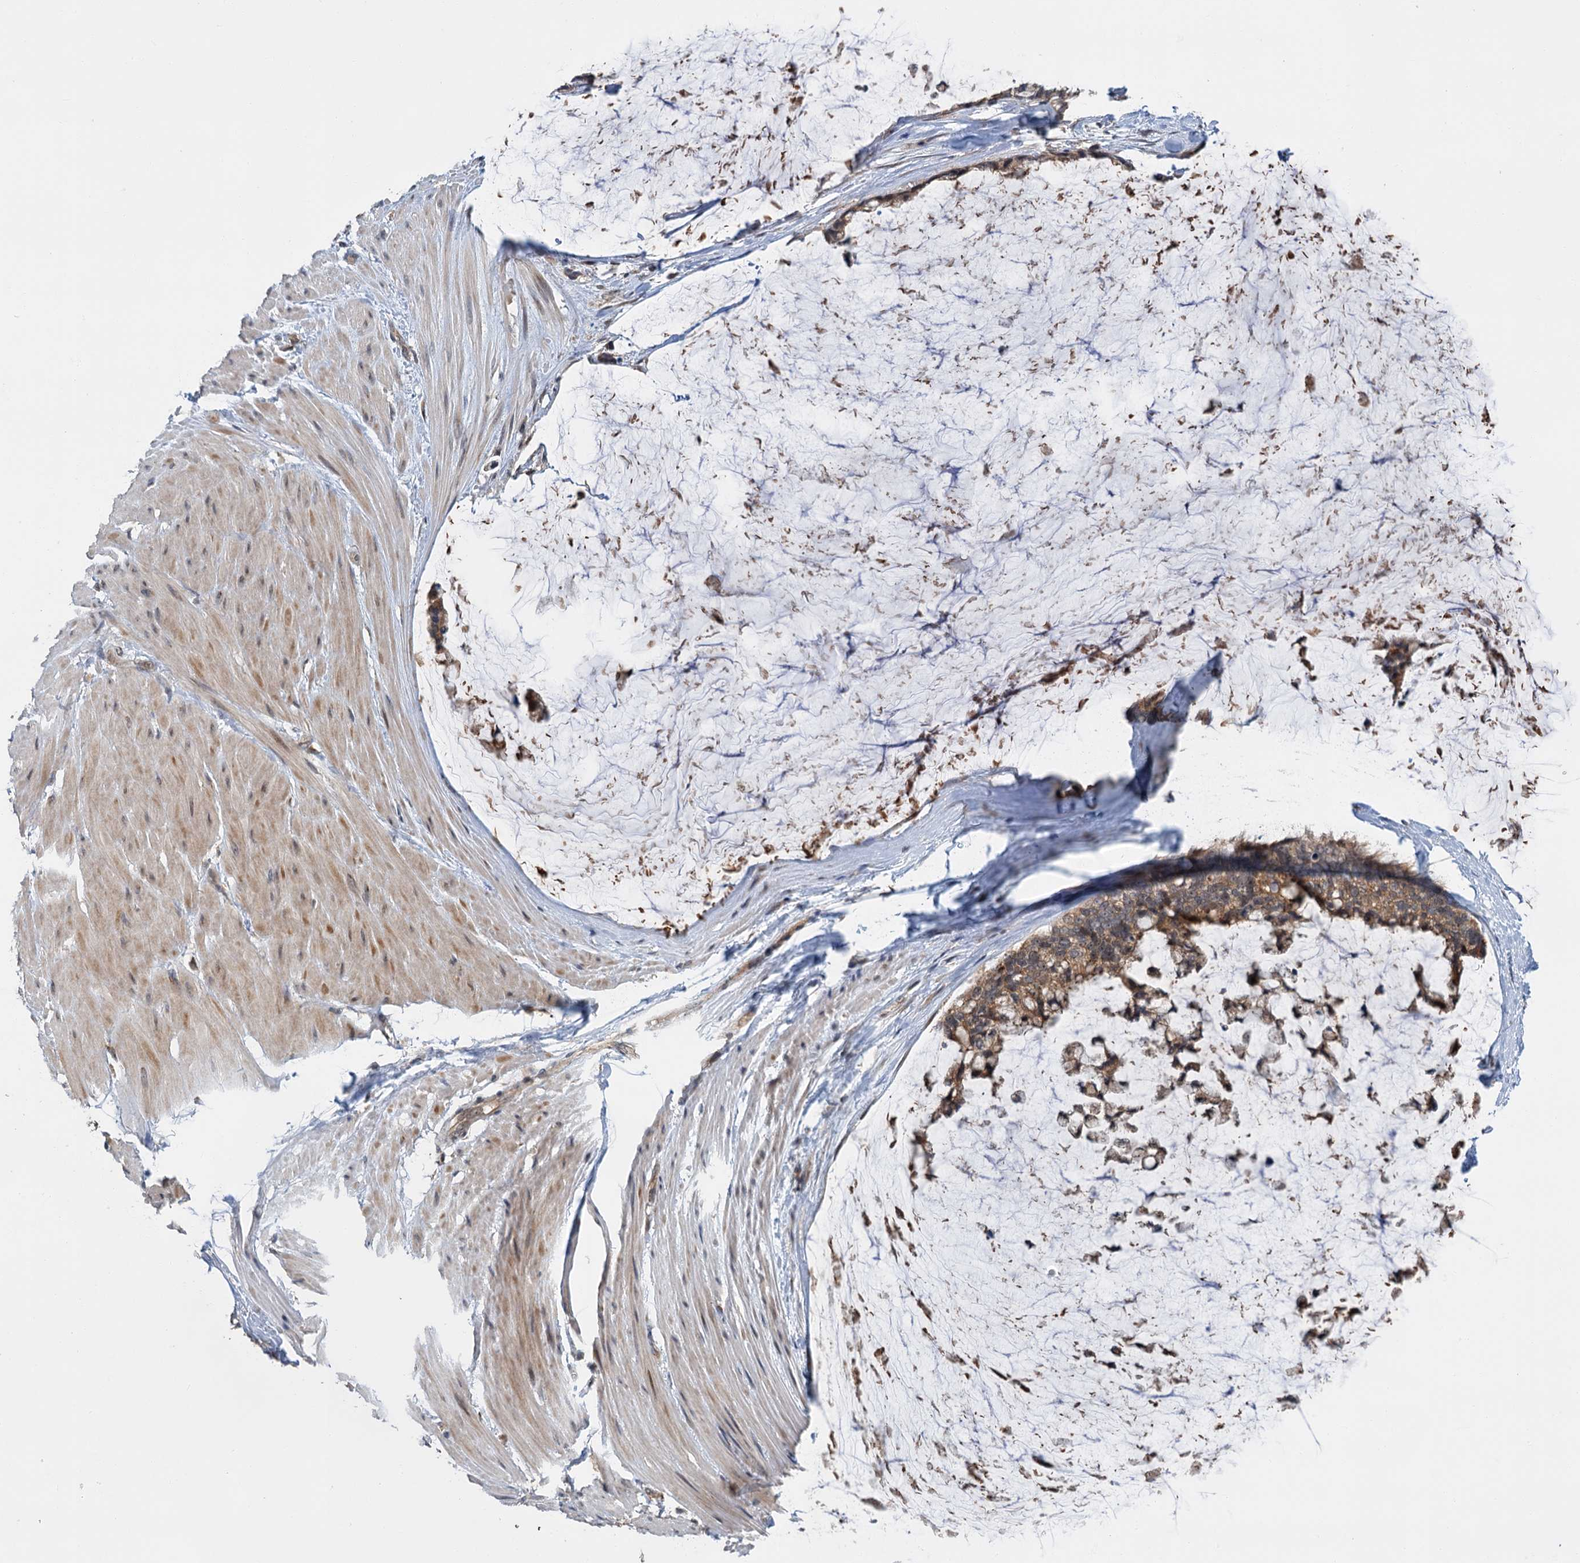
{"staining": {"intensity": "moderate", "quantity": ">75%", "location": "cytoplasmic/membranous"}, "tissue": "ovarian cancer", "cell_type": "Tumor cells", "image_type": "cancer", "snomed": [{"axis": "morphology", "description": "Cystadenocarcinoma, mucinous, NOS"}, {"axis": "topography", "description": "Ovary"}], "caption": "IHC photomicrograph of human ovarian cancer (mucinous cystadenocarcinoma) stained for a protein (brown), which exhibits medium levels of moderate cytoplasmic/membranous staining in about >75% of tumor cells.", "gene": "KANSL2", "patient": {"sex": "female", "age": 39}}